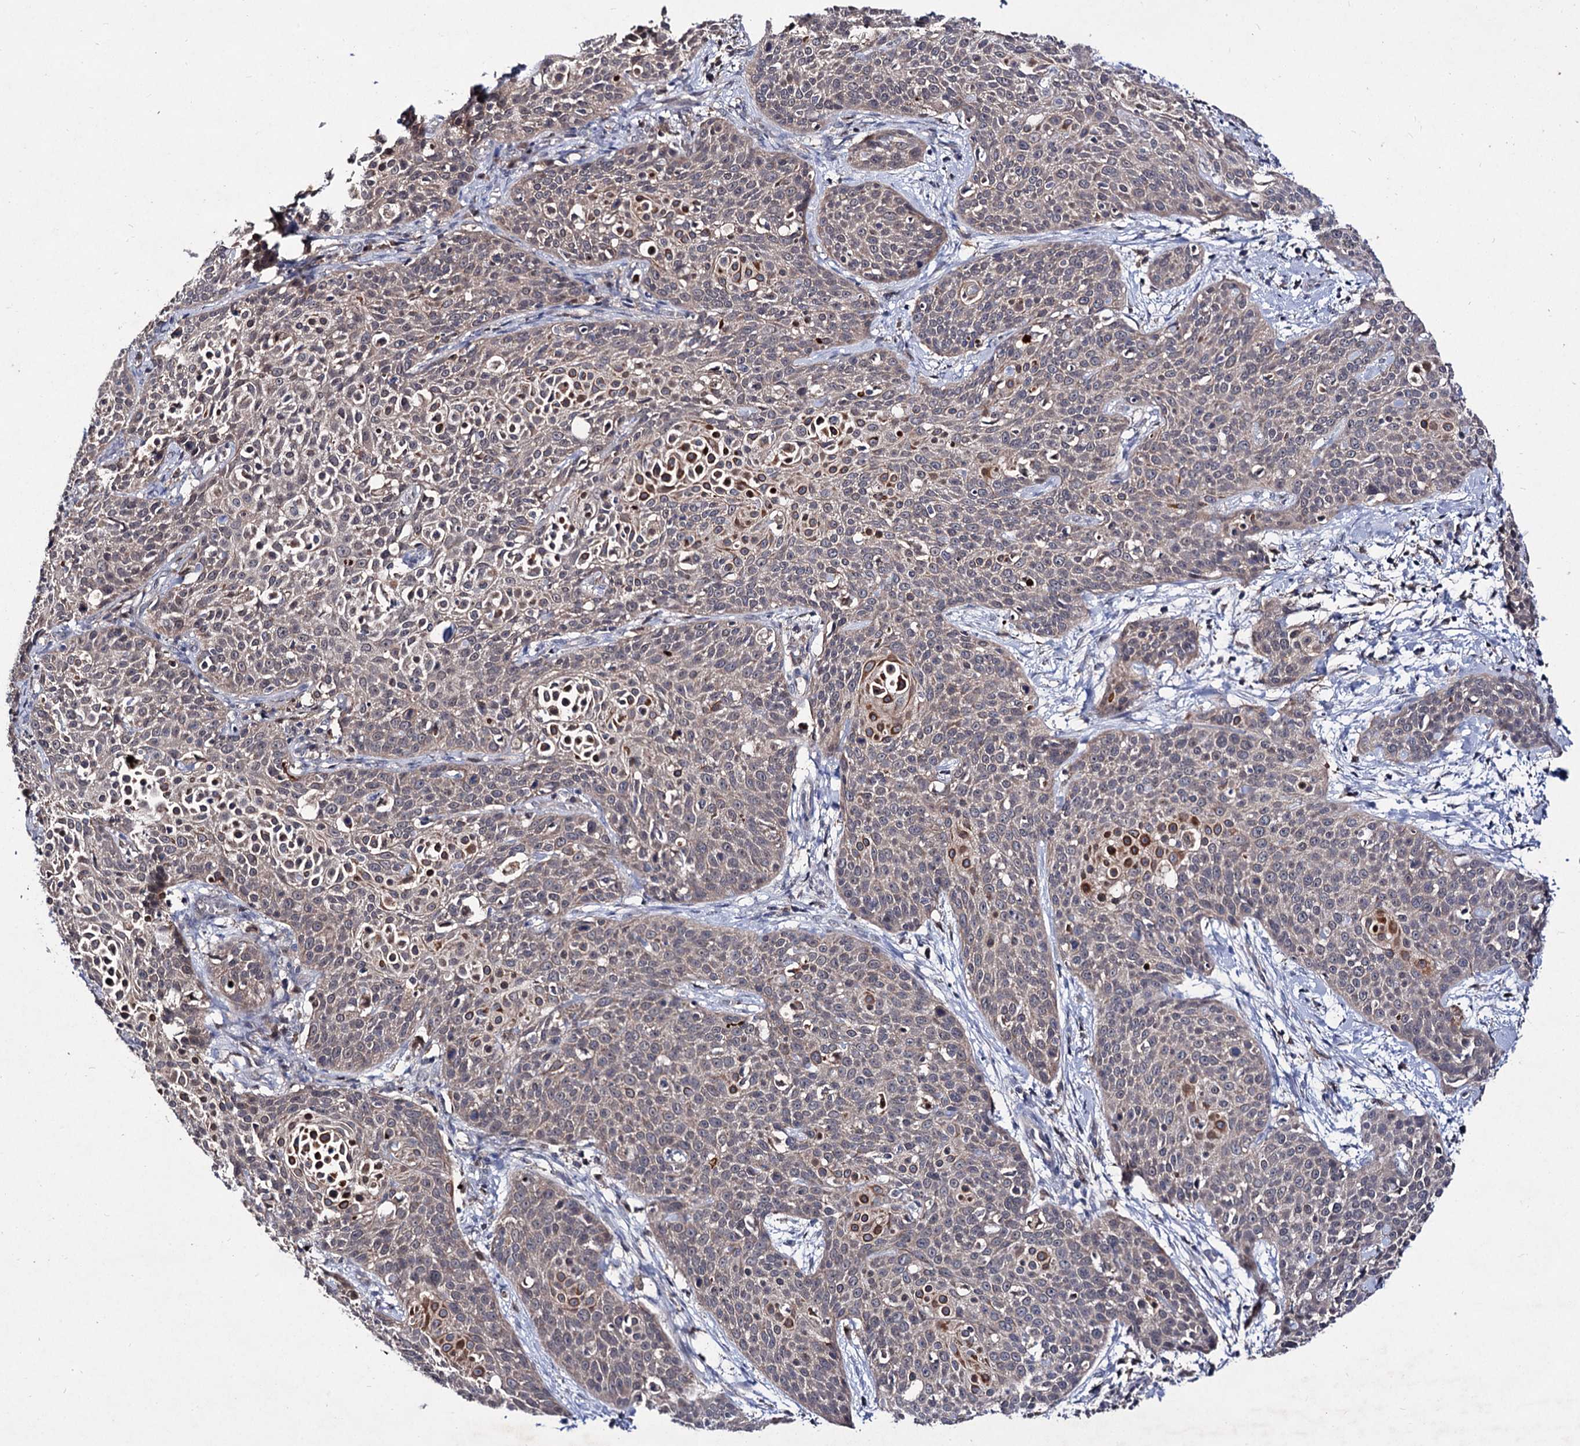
{"staining": {"intensity": "negative", "quantity": "none", "location": "none"}, "tissue": "cervical cancer", "cell_type": "Tumor cells", "image_type": "cancer", "snomed": [{"axis": "morphology", "description": "Squamous cell carcinoma, NOS"}, {"axis": "topography", "description": "Cervix"}], "caption": "High magnification brightfield microscopy of cervical cancer stained with DAB (3,3'-diaminobenzidine) (brown) and counterstained with hematoxylin (blue): tumor cells show no significant expression.", "gene": "ACTR6", "patient": {"sex": "female", "age": 38}}